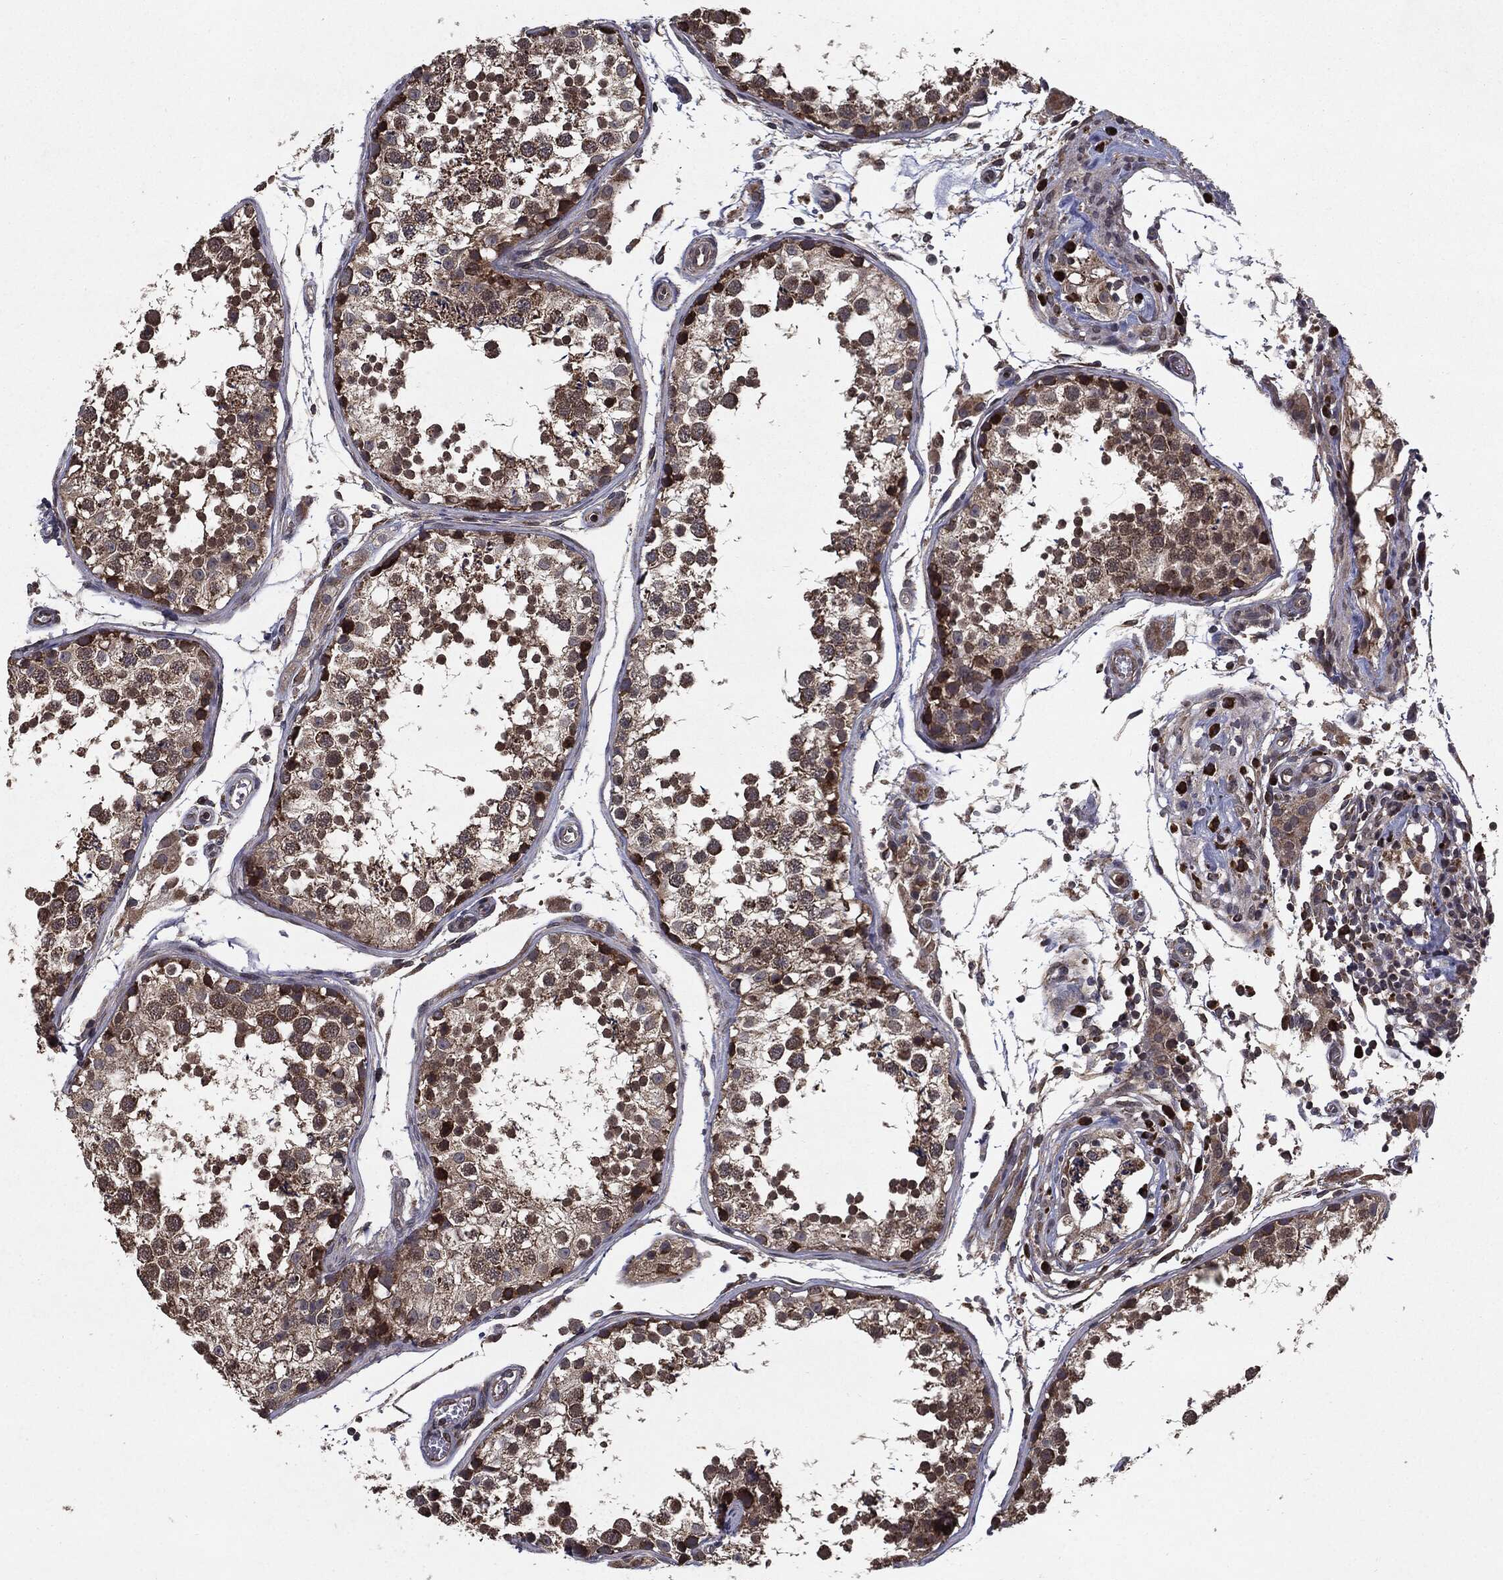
{"staining": {"intensity": "strong", "quantity": "25%-75%", "location": "cytoplasmic/membranous"}, "tissue": "testis", "cell_type": "Cells in seminiferous ducts", "image_type": "normal", "snomed": [{"axis": "morphology", "description": "Normal tissue, NOS"}, {"axis": "topography", "description": "Testis"}], "caption": "Immunohistochemistry (IHC) photomicrograph of benign human testis stained for a protein (brown), which demonstrates high levels of strong cytoplasmic/membranous expression in about 25%-75% of cells in seminiferous ducts.", "gene": "HDAC5", "patient": {"sex": "male", "age": 29}}